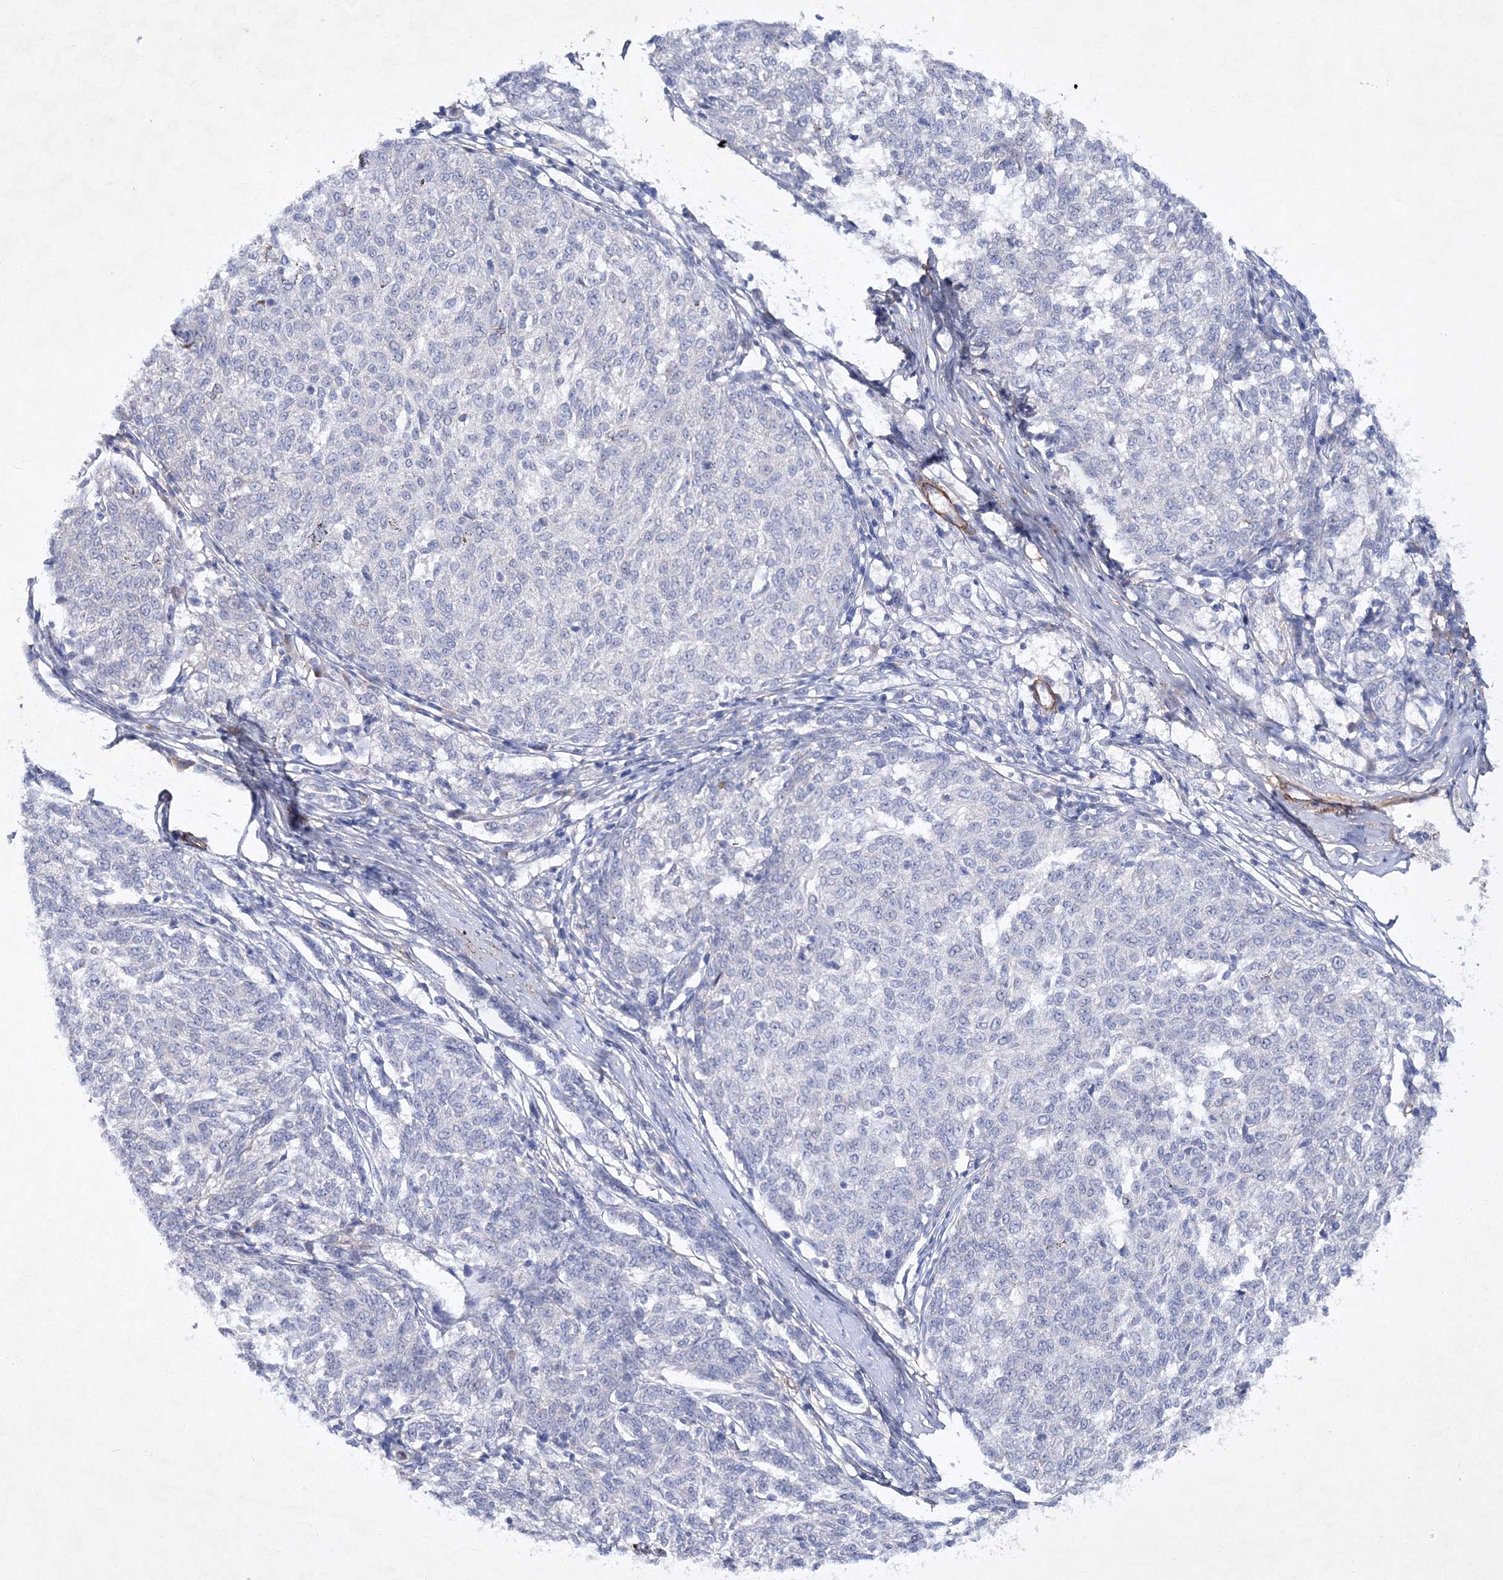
{"staining": {"intensity": "negative", "quantity": "none", "location": "none"}, "tissue": "melanoma", "cell_type": "Tumor cells", "image_type": "cancer", "snomed": [{"axis": "morphology", "description": "Malignant melanoma, NOS"}, {"axis": "topography", "description": "Skin"}], "caption": "Immunohistochemistry of malignant melanoma displays no expression in tumor cells.", "gene": "RTN2", "patient": {"sex": "female", "age": 72}}